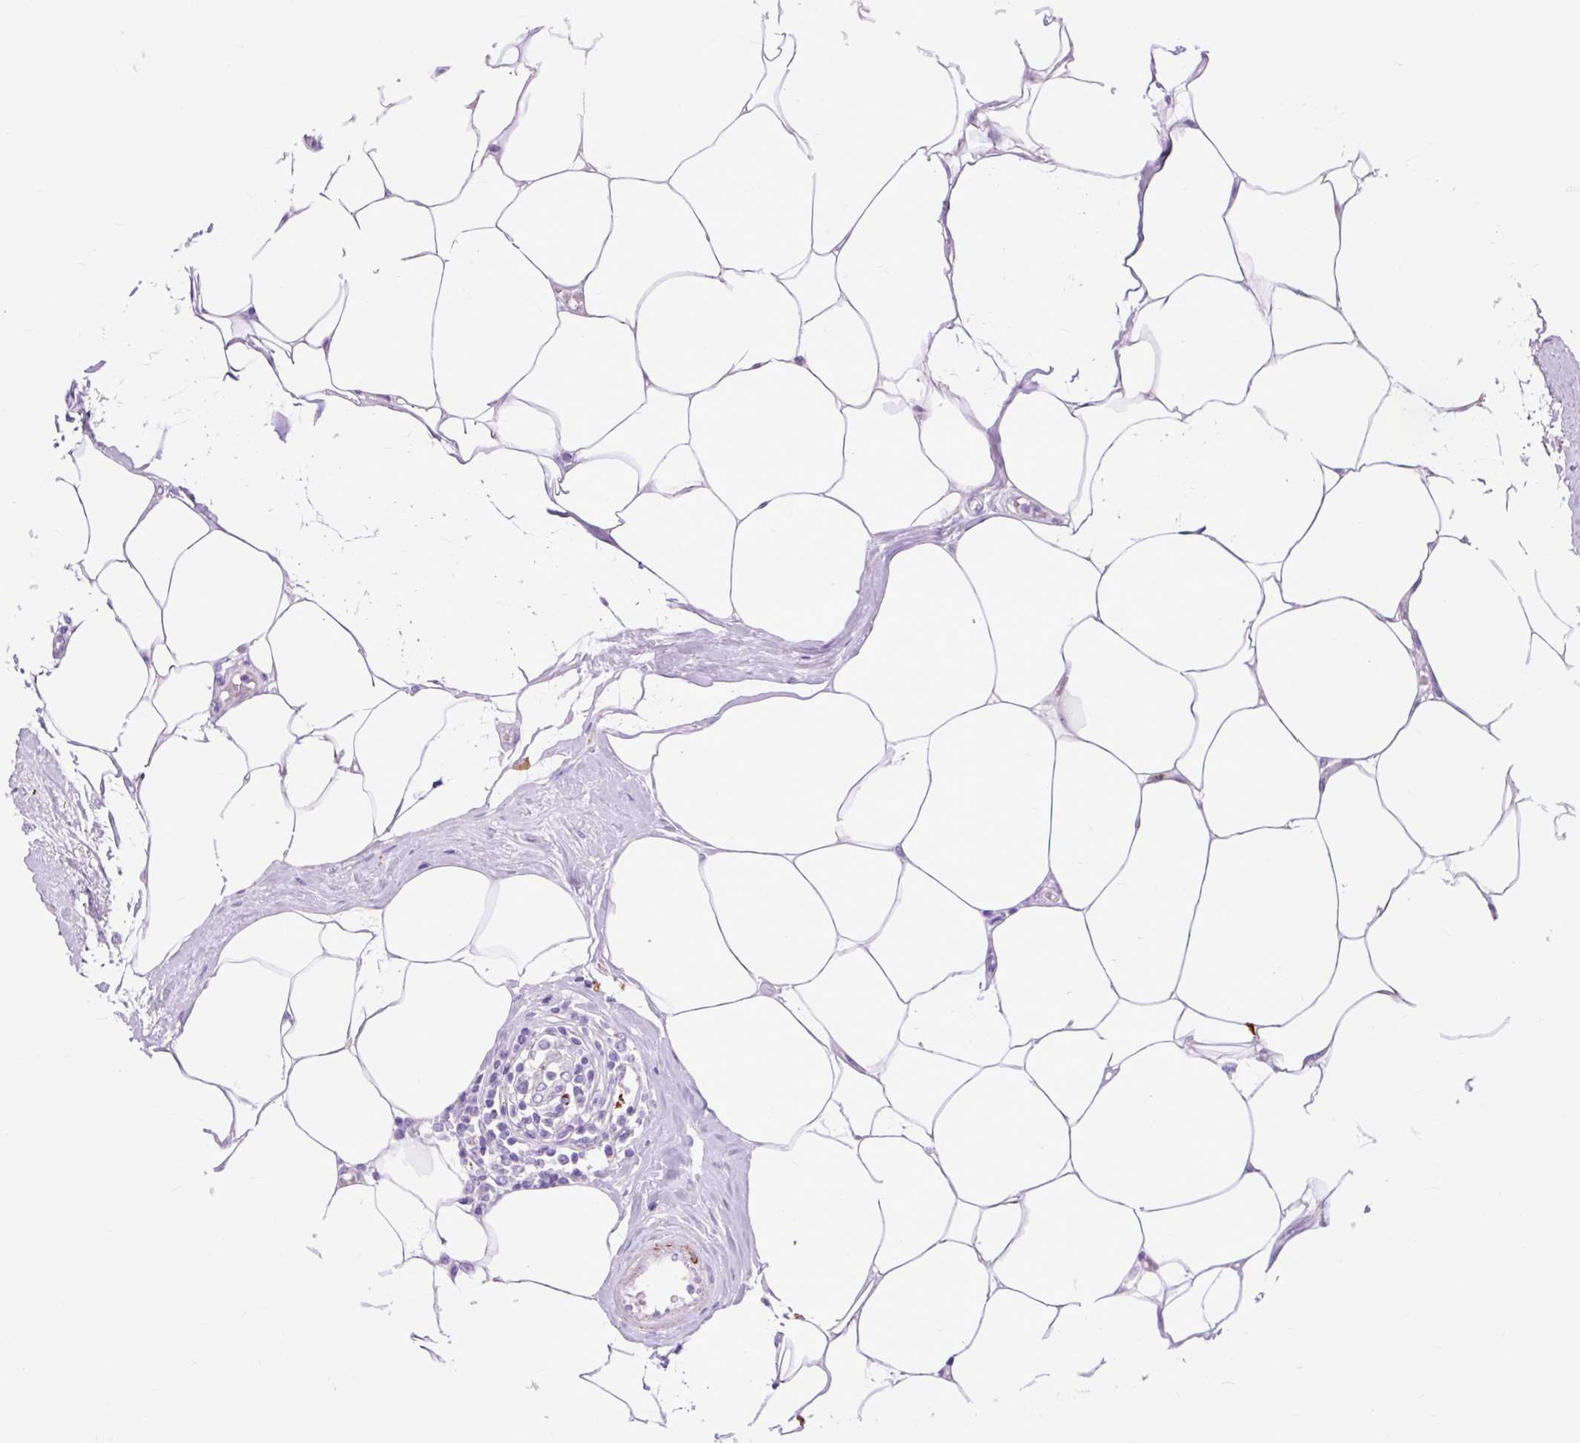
{"staining": {"intensity": "negative", "quantity": "none", "location": "none"}, "tissue": "breast cancer", "cell_type": "Tumor cells", "image_type": "cancer", "snomed": [{"axis": "morphology", "description": "Duct carcinoma"}, {"axis": "topography", "description": "Breast"}], "caption": "Immunohistochemistry of invasive ductal carcinoma (breast) exhibits no positivity in tumor cells.", "gene": "ZNF256", "patient": {"sex": "female", "age": 73}}